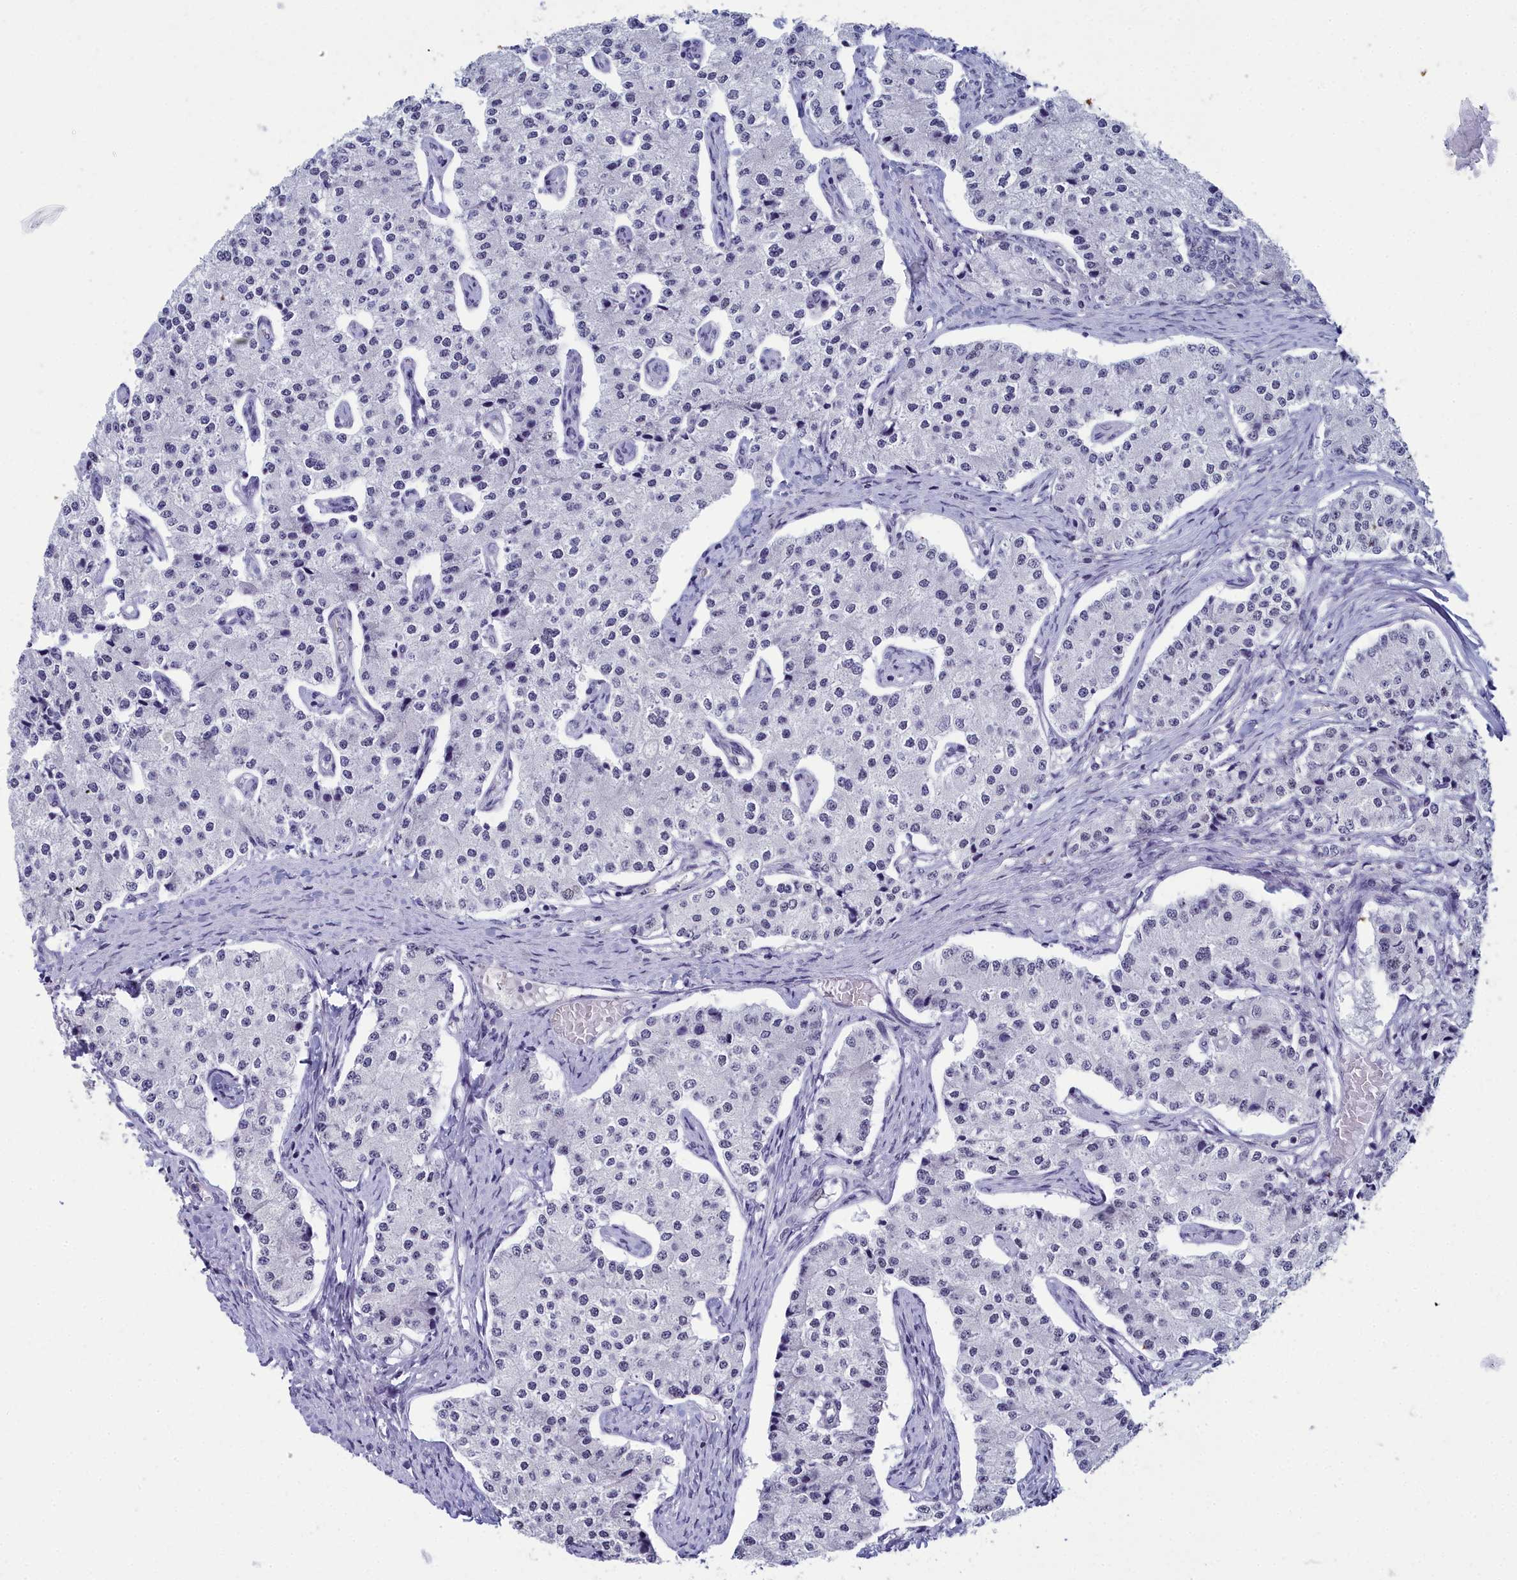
{"staining": {"intensity": "negative", "quantity": "none", "location": "none"}, "tissue": "carcinoid", "cell_type": "Tumor cells", "image_type": "cancer", "snomed": [{"axis": "morphology", "description": "Carcinoid, malignant, NOS"}, {"axis": "topography", "description": "Colon"}], "caption": "Malignant carcinoid was stained to show a protein in brown. There is no significant staining in tumor cells.", "gene": "CCDC97", "patient": {"sex": "female", "age": 52}}